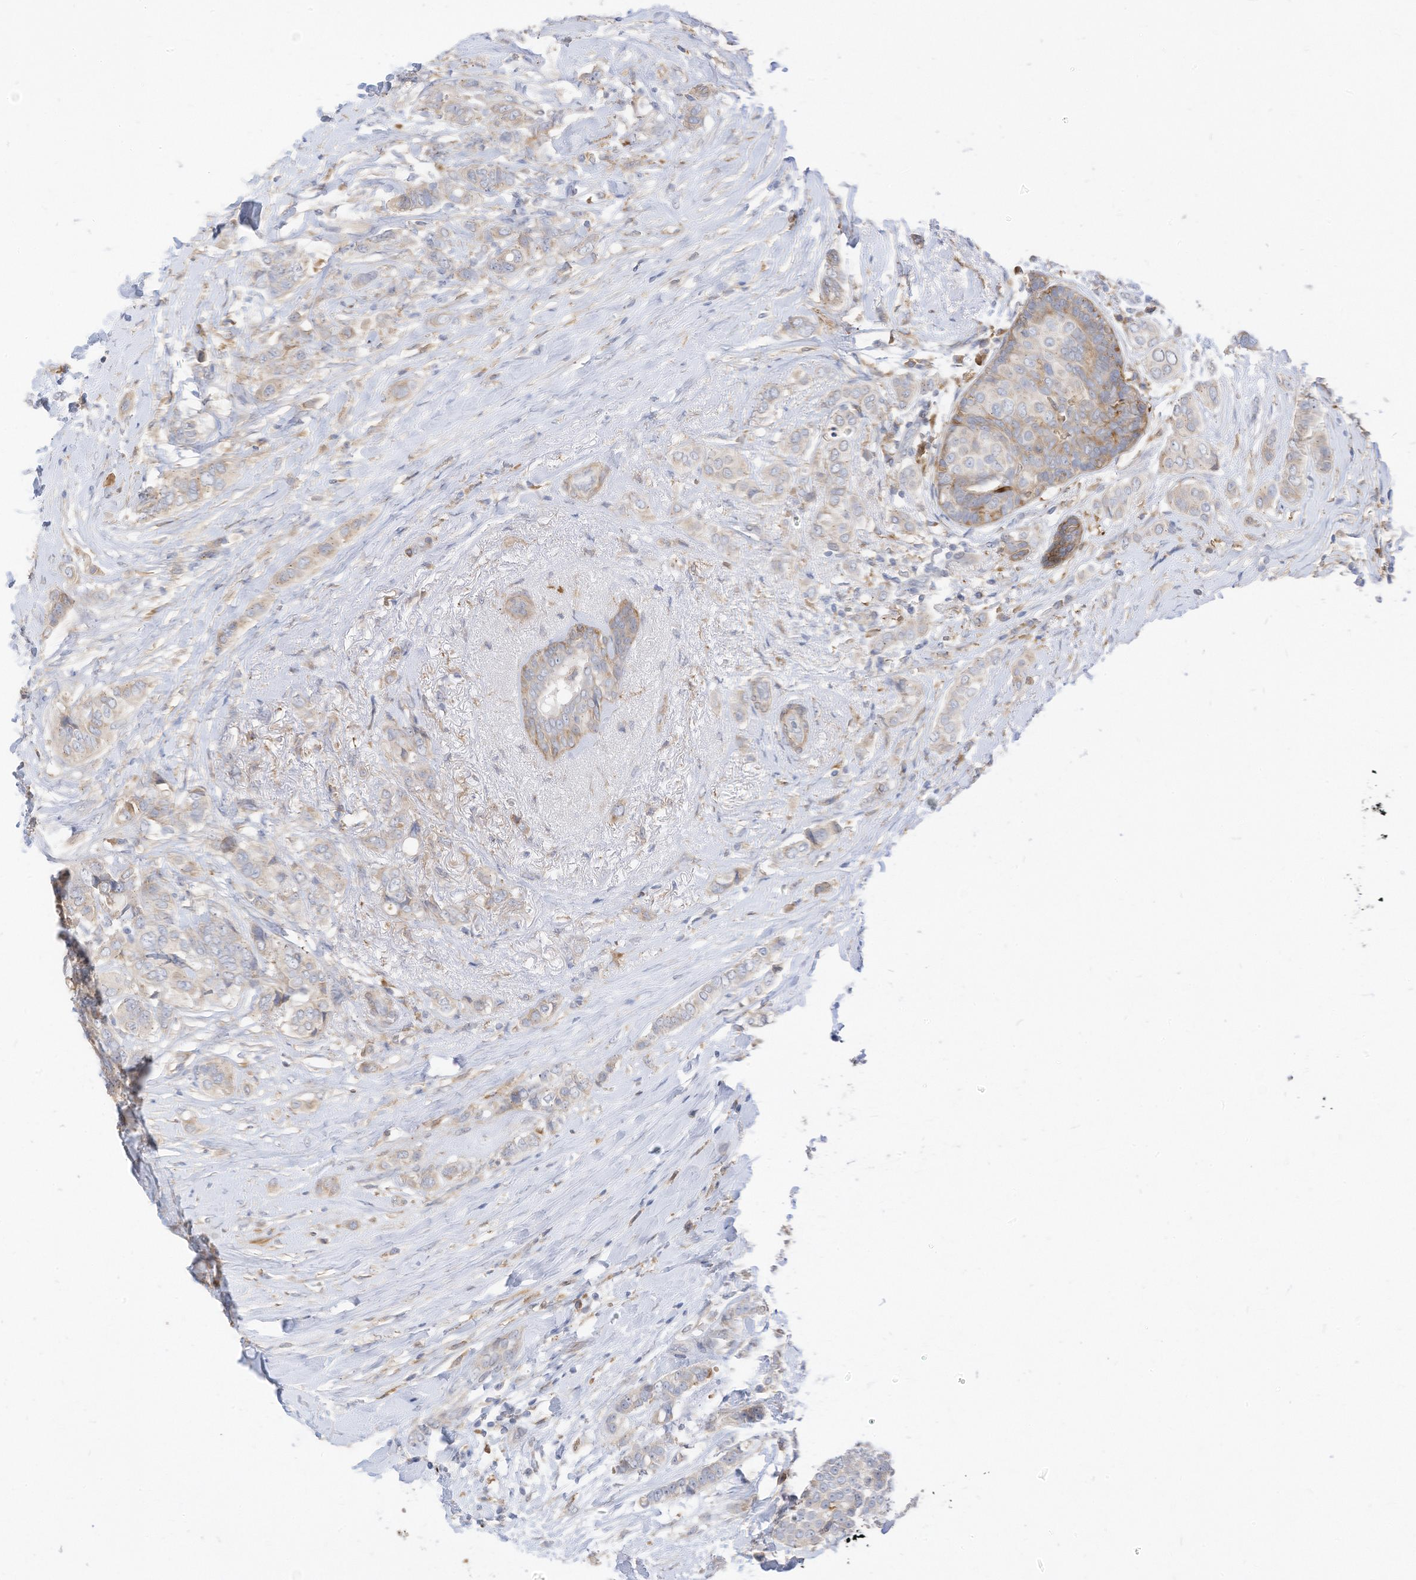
{"staining": {"intensity": "negative", "quantity": "none", "location": "none"}, "tissue": "breast cancer", "cell_type": "Tumor cells", "image_type": "cancer", "snomed": [{"axis": "morphology", "description": "Lobular carcinoma"}, {"axis": "topography", "description": "Breast"}], "caption": "This is a micrograph of immunohistochemistry staining of breast cancer, which shows no staining in tumor cells.", "gene": "ATP13A1", "patient": {"sex": "female", "age": 51}}